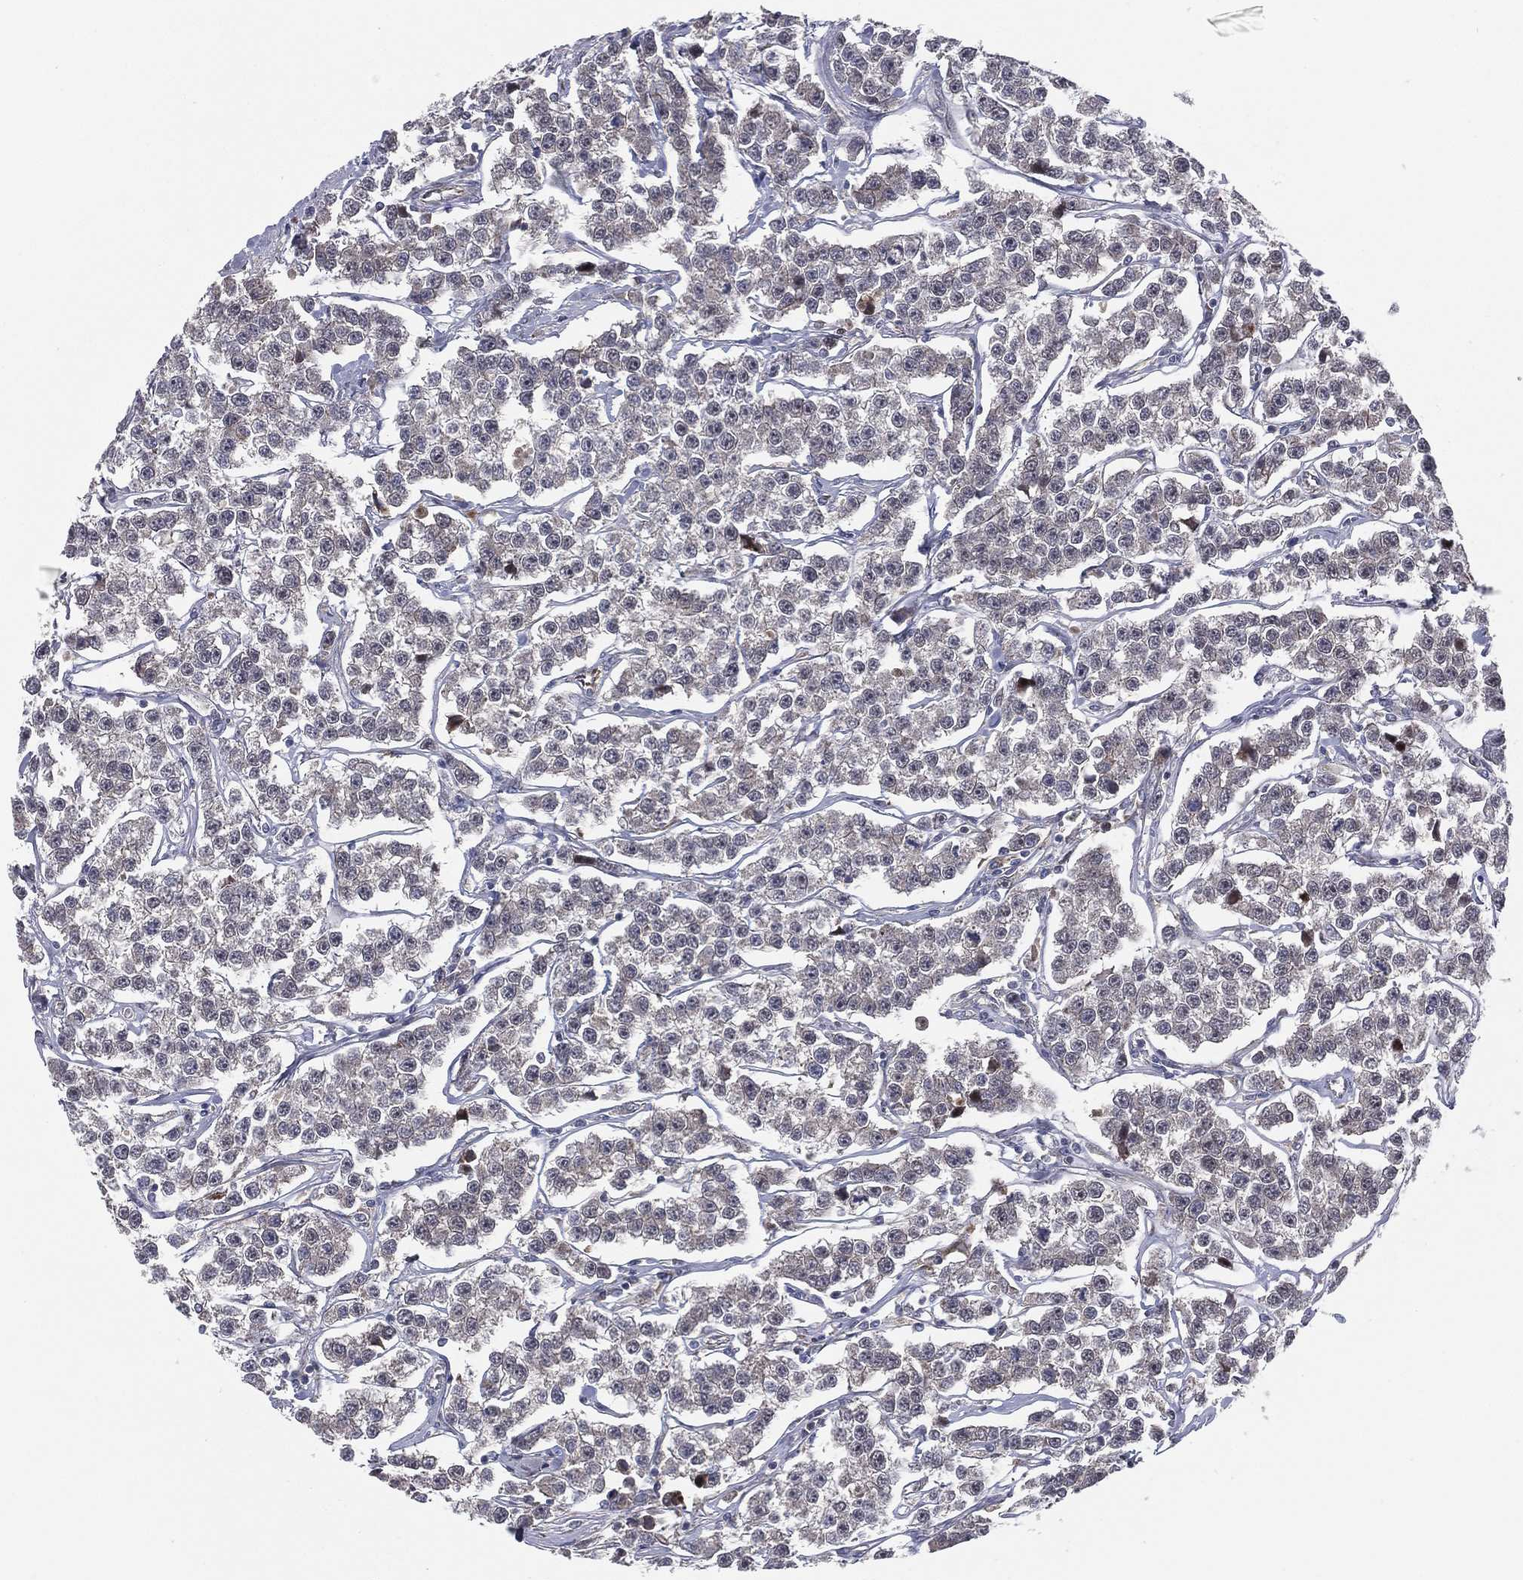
{"staining": {"intensity": "negative", "quantity": "none", "location": "none"}, "tissue": "testis cancer", "cell_type": "Tumor cells", "image_type": "cancer", "snomed": [{"axis": "morphology", "description": "Seminoma, NOS"}, {"axis": "topography", "description": "Testis"}], "caption": "High magnification brightfield microscopy of testis cancer stained with DAB (3,3'-diaminobenzidine) (brown) and counterstained with hematoxylin (blue): tumor cells show no significant expression.", "gene": "UTP14A", "patient": {"sex": "male", "age": 59}}